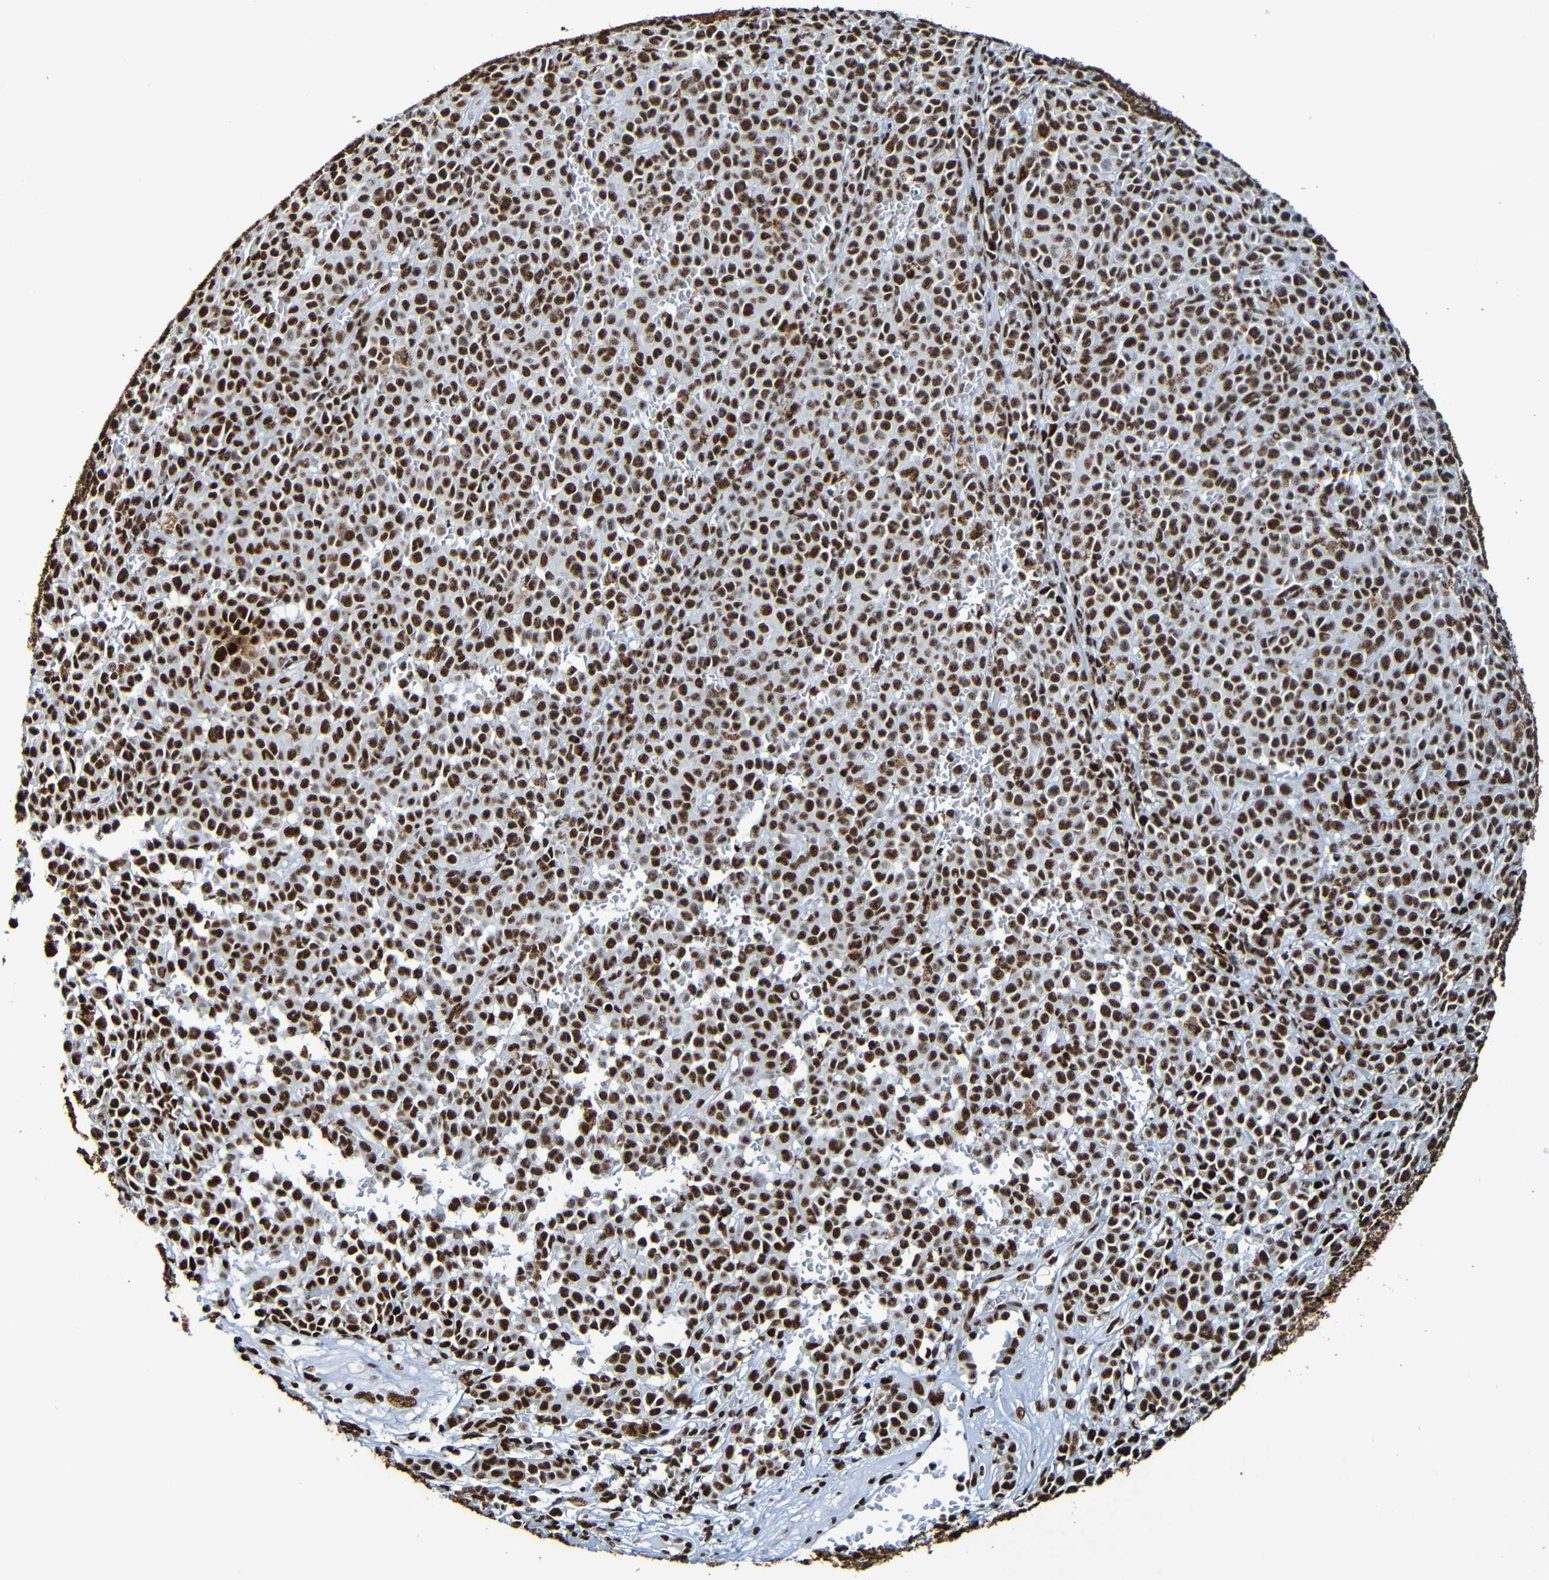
{"staining": {"intensity": "strong", "quantity": ">75%", "location": "nuclear"}, "tissue": "melanoma", "cell_type": "Tumor cells", "image_type": "cancer", "snomed": [{"axis": "morphology", "description": "Malignant melanoma, NOS"}, {"axis": "topography", "description": "Skin"}], "caption": "DAB immunohistochemical staining of human melanoma displays strong nuclear protein expression in about >75% of tumor cells. Nuclei are stained in blue.", "gene": "SRSF3", "patient": {"sex": "female", "age": 82}}